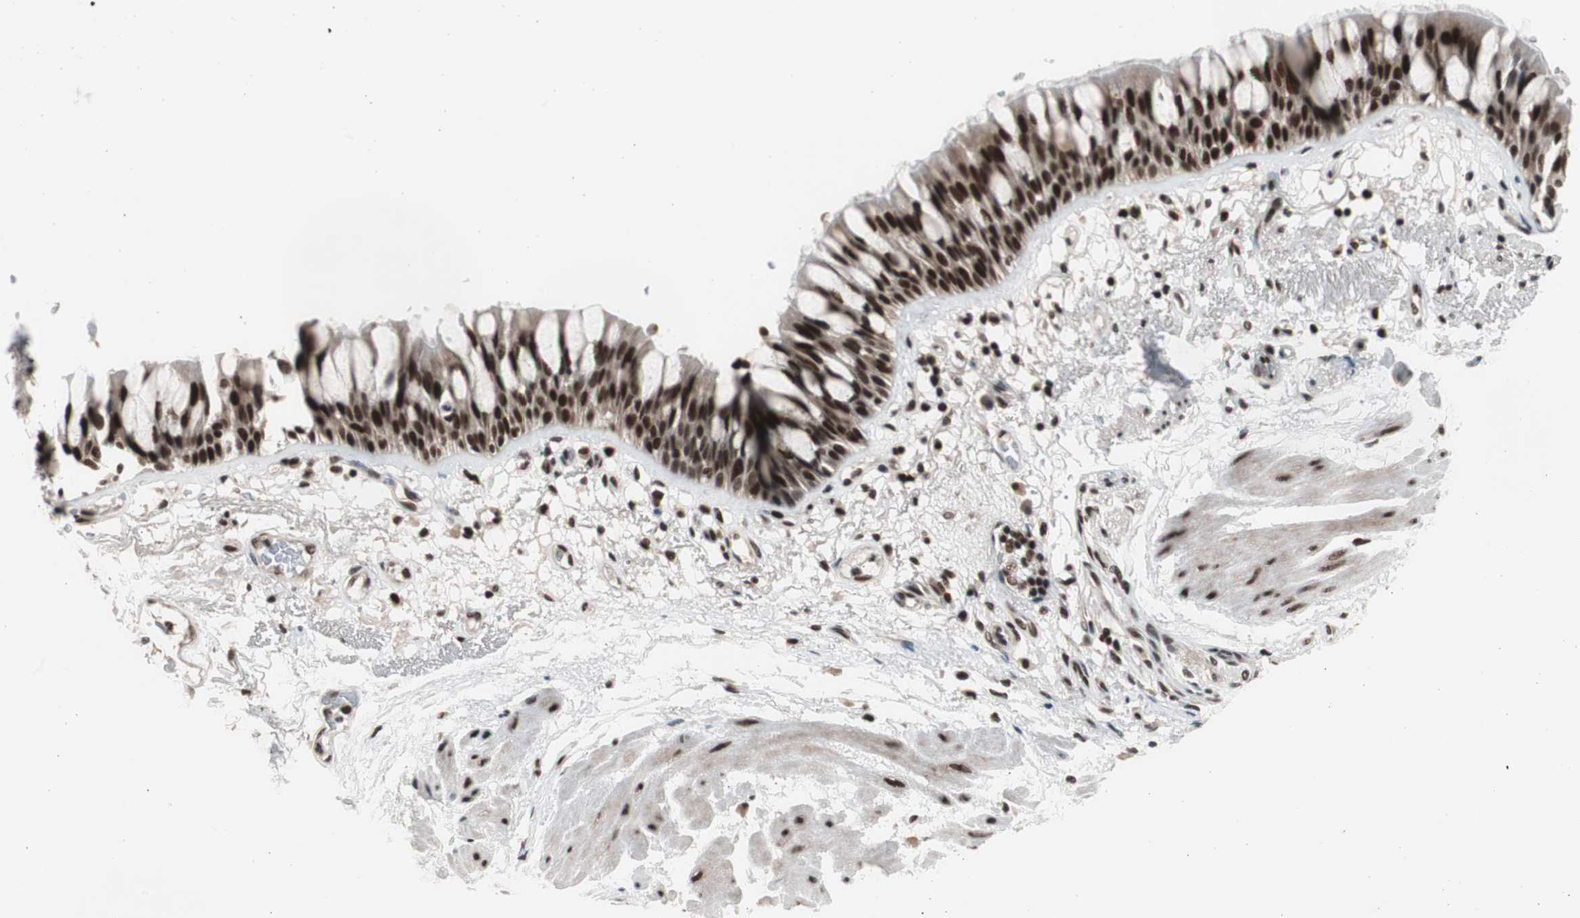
{"staining": {"intensity": "strong", "quantity": ">75%", "location": "nuclear"}, "tissue": "bronchus", "cell_type": "Respiratory epithelial cells", "image_type": "normal", "snomed": [{"axis": "morphology", "description": "Normal tissue, NOS"}, {"axis": "topography", "description": "Bronchus"}], "caption": "This is an image of immunohistochemistry staining of unremarkable bronchus, which shows strong staining in the nuclear of respiratory epithelial cells.", "gene": "RPA1", "patient": {"sex": "male", "age": 66}}